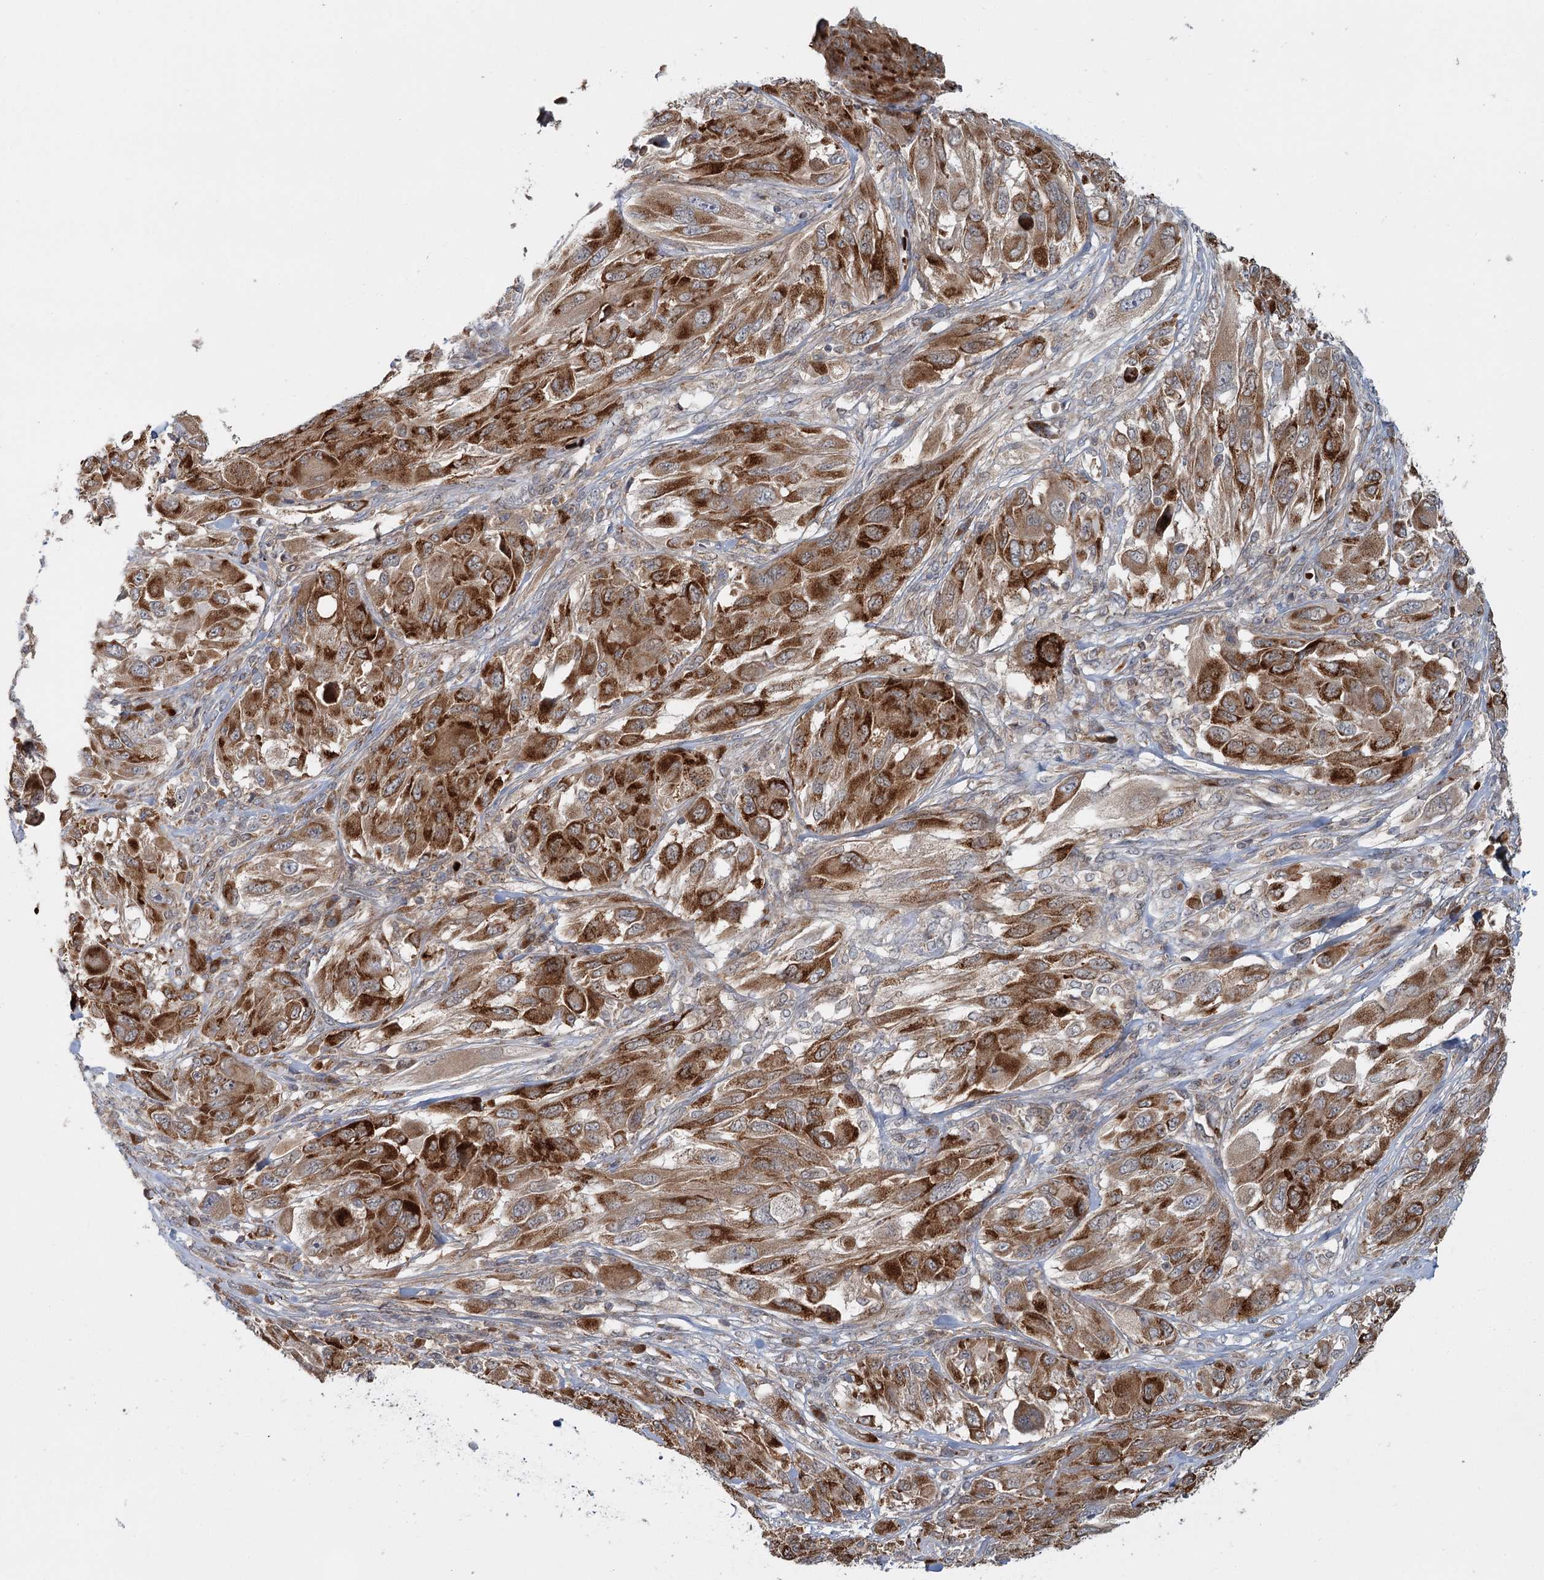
{"staining": {"intensity": "strong", "quantity": ">75%", "location": "cytoplasmic/membranous"}, "tissue": "melanoma", "cell_type": "Tumor cells", "image_type": "cancer", "snomed": [{"axis": "morphology", "description": "Malignant melanoma, NOS"}, {"axis": "topography", "description": "Skin"}], "caption": "IHC photomicrograph of neoplastic tissue: melanoma stained using immunohistochemistry (IHC) reveals high levels of strong protein expression localized specifically in the cytoplasmic/membranous of tumor cells, appearing as a cytoplasmic/membranous brown color.", "gene": "ADK", "patient": {"sex": "female", "age": 91}}